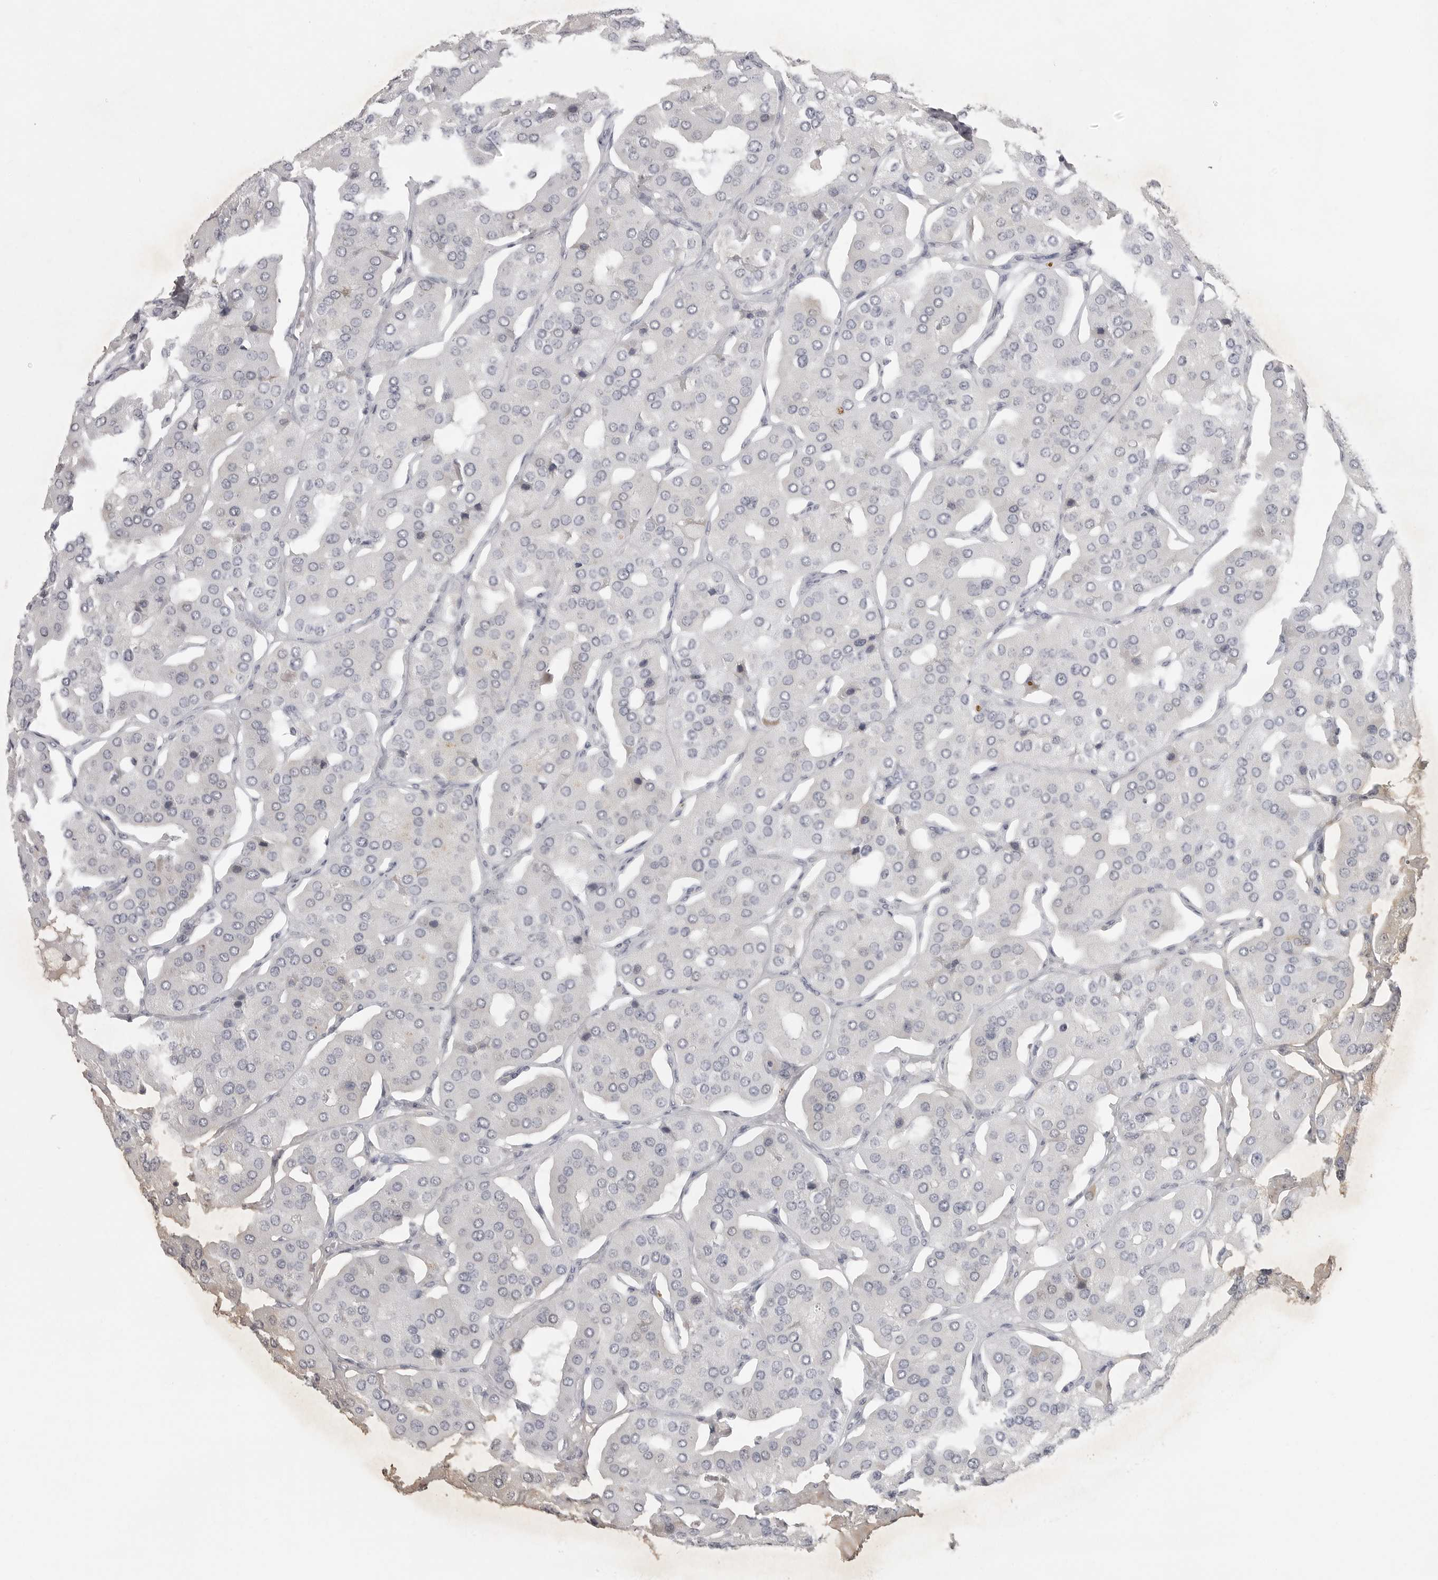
{"staining": {"intensity": "negative", "quantity": "none", "location": "none"}, "tissue": "parathyroid gland", "cell_type": "Glandular cells", "image_type": "normal", "snomed": [{"axis": "morphology", "description": "Normal tissue, NOS"}, {"axis": "morphology", "description": "Adenoma, NOS"}, {"axis": "topography", "description": "Parathyroid gland"}], "caption": "DAB immunohistochemical staining of unremarkable human parathyroid gland displays no significant staining in glandular cells.", "gene": "TCTN3", "patient": {"sex": "female", "age": 86}}